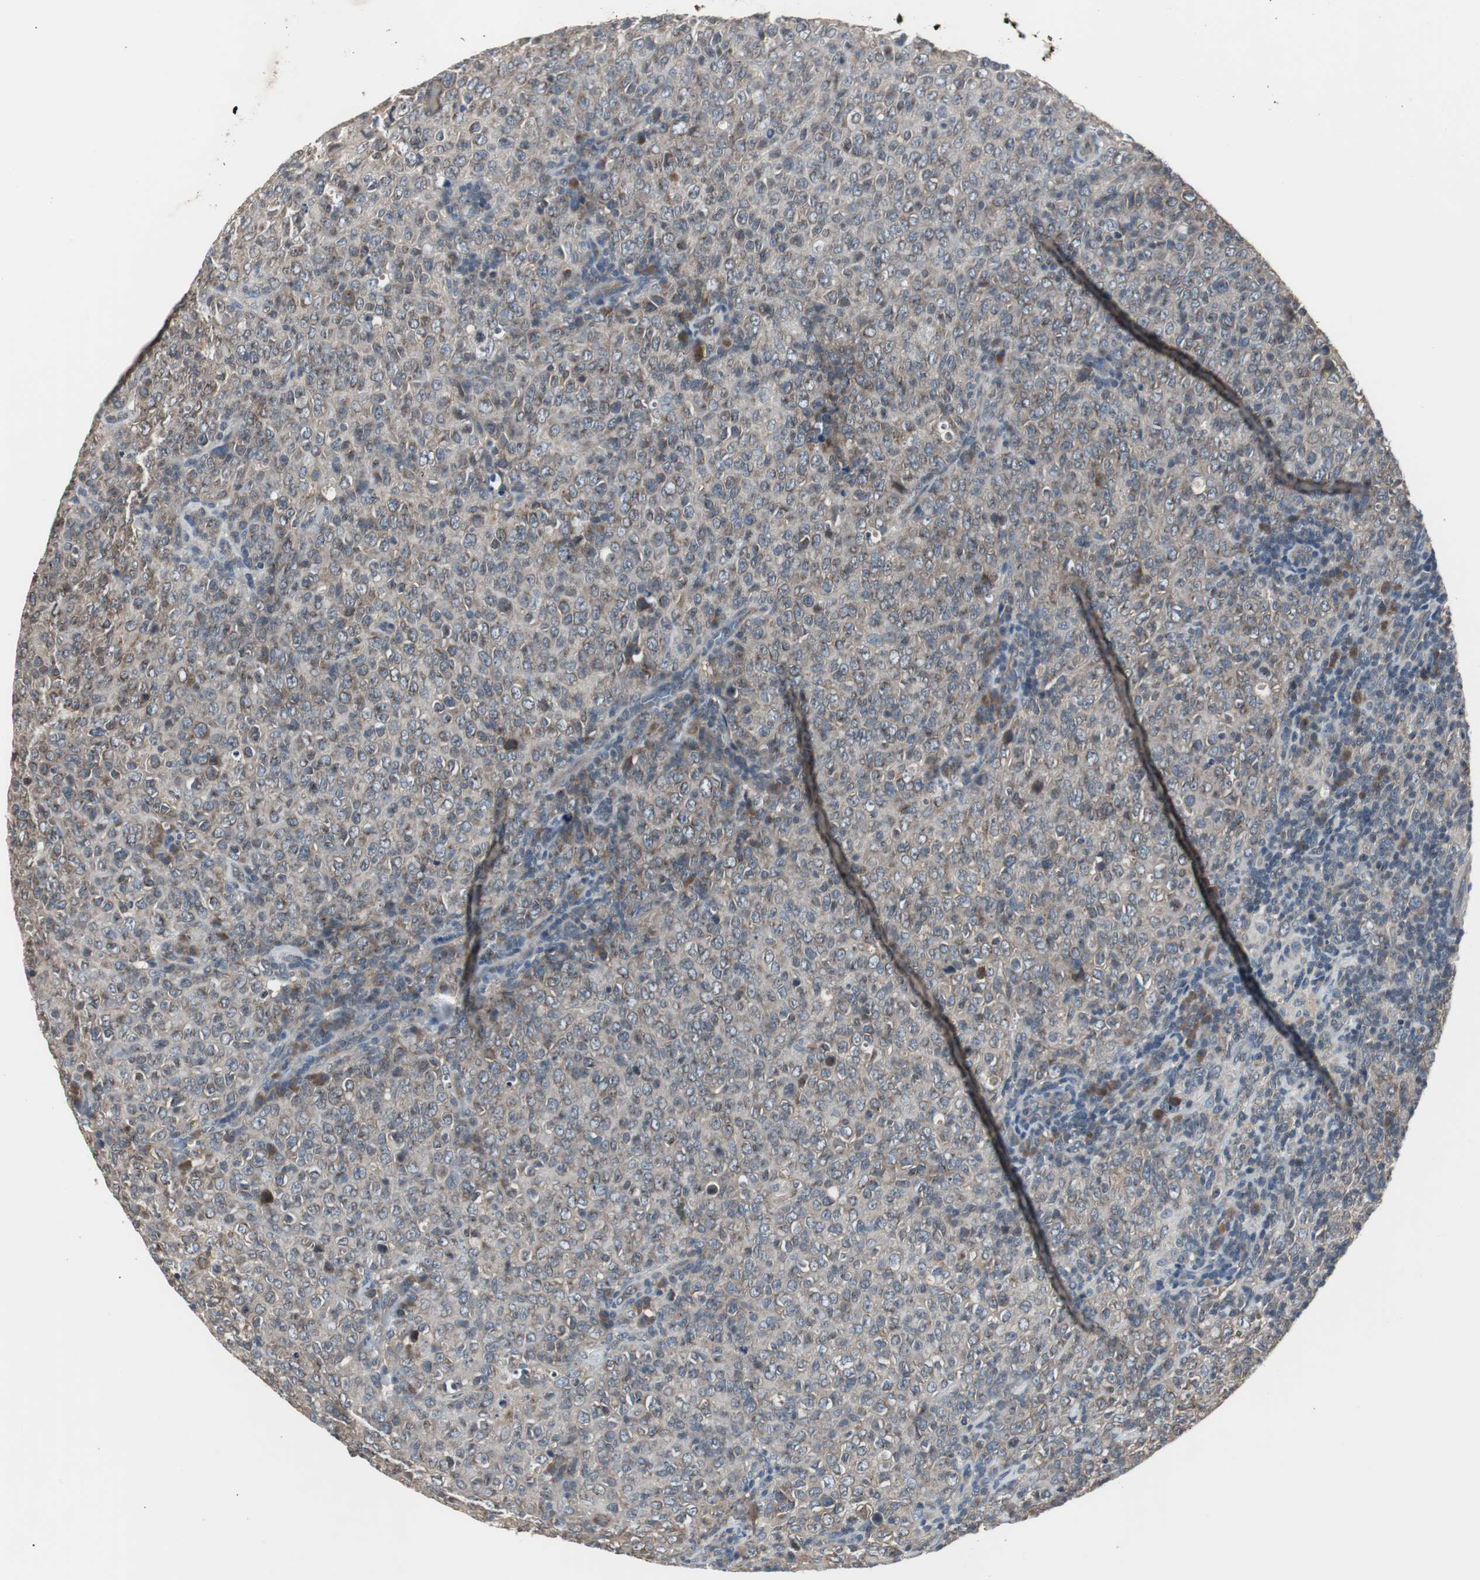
{"staining": {"intensity": "weak", "quantity": "25%-75%", "location": "cytoplasmic/membranous"}, "tissue": "lymphoma", "cell_type": "Tumor cells", "image_type": "cancer", "snomed": [{"axis": "morphology", "description": "Malignant lymphoma, non-Hodgkin's type, High grade"}, {"axis": "topography", "description": "Tonsil"}], "caption": "A high-resolution histopathology image shows immunohistochemistry staining of lymphoma, which demonstrates weak cytoplasmic/membranous positivity in approximately 25%-75% of tumor cells.", "gene": "ZMPSTE24", "patient": {"sex": "female", "age": 36}}